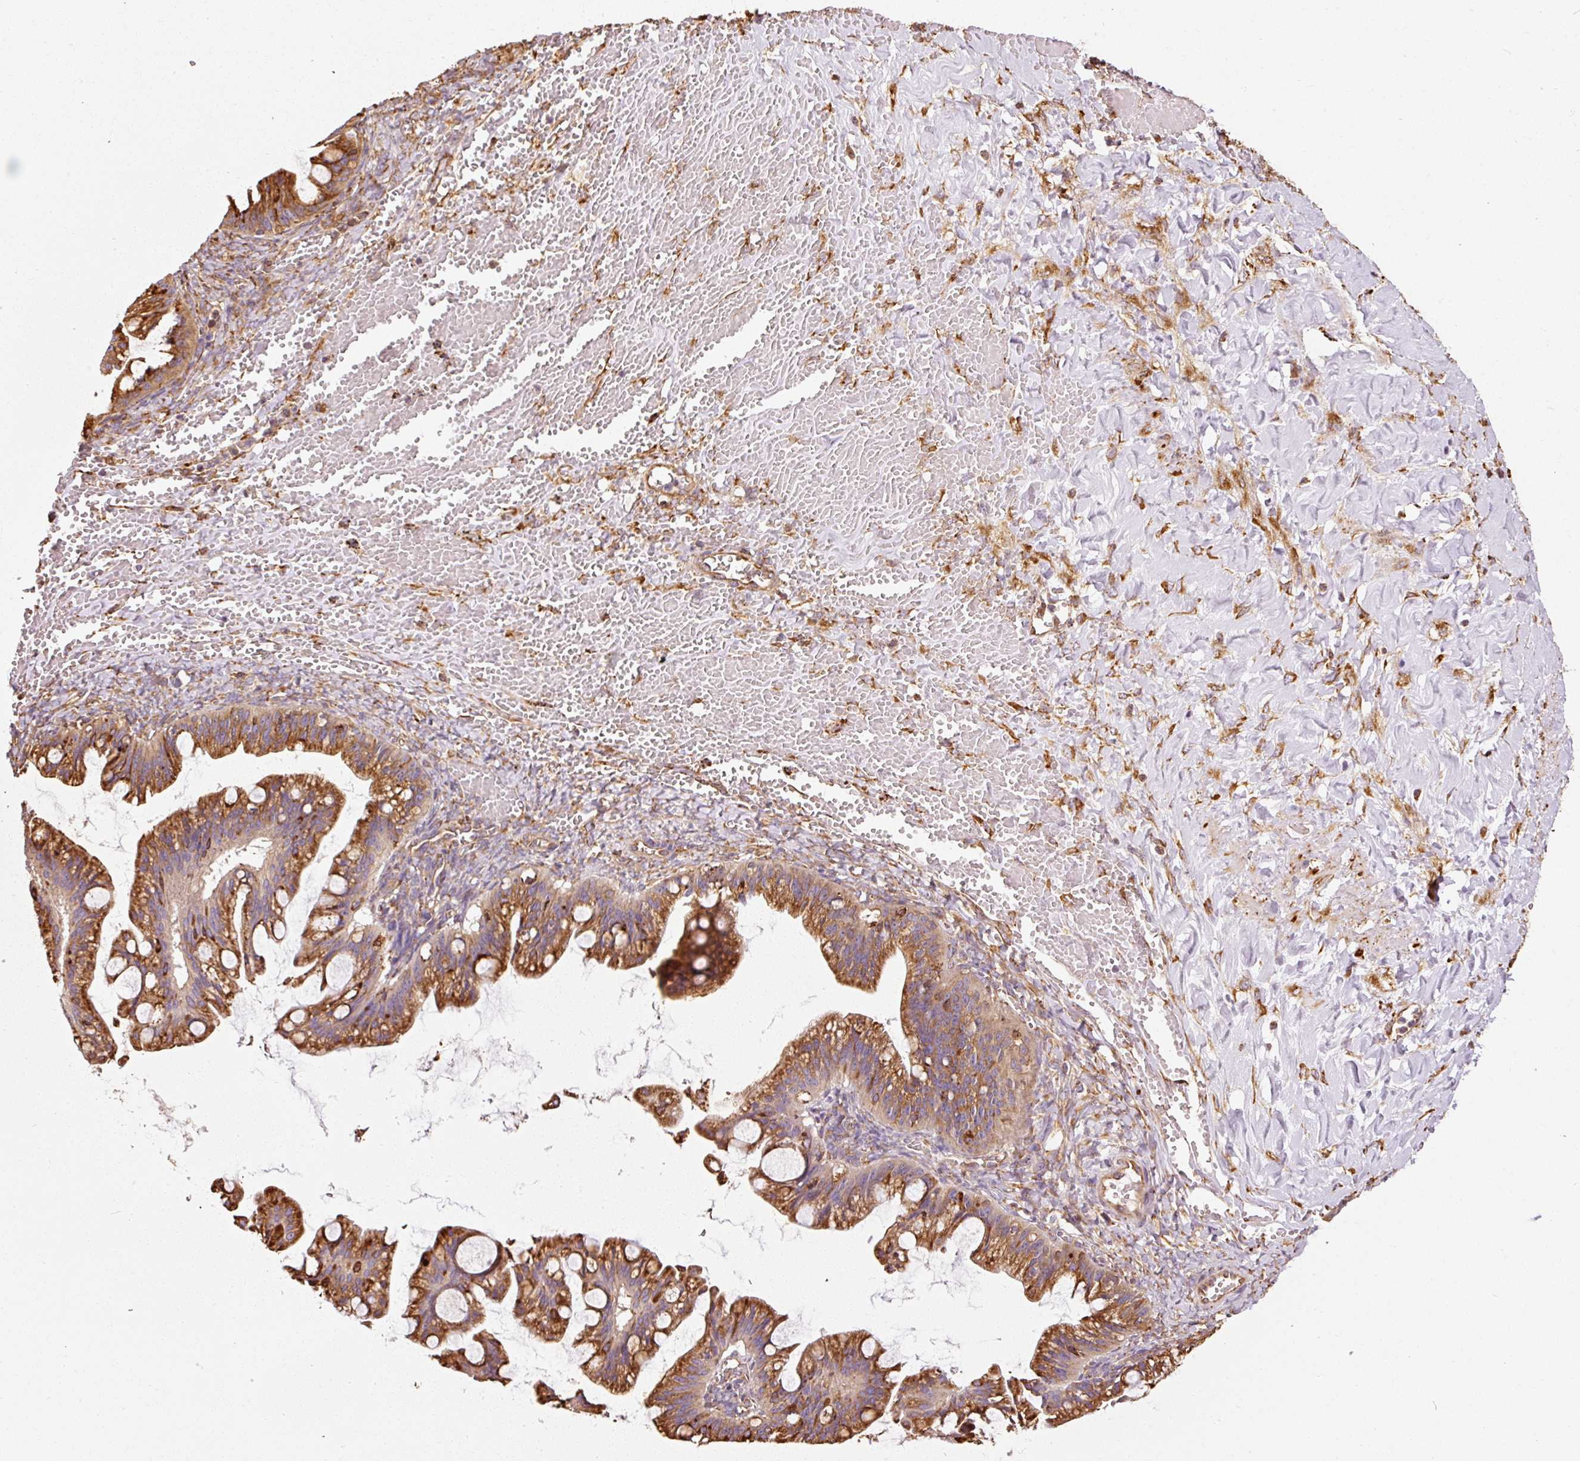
{"staining": {"intensity": "strong", "quantity": ">75%", "location": "cytoplasmic/membranous"}, "tissue": "ovarian cancer", "cell_type": "Tumor cells", "image_type": "cancer", "snomed": [{"axis": "morphology", "description": "Cystadenocarcinoma, mucinous, NOS"}, {"axis": "topography", "description": "Ovary"}], "caption": "This micrograph exhibits IHC staining of mucinous cystadenocarcinoma (ovarian), with high strong cytoplasmic/membranous positivity in approximately >75% of tumor cells.", "gene": "KLC1", "patient": {"sex": "female", "age": 73}}